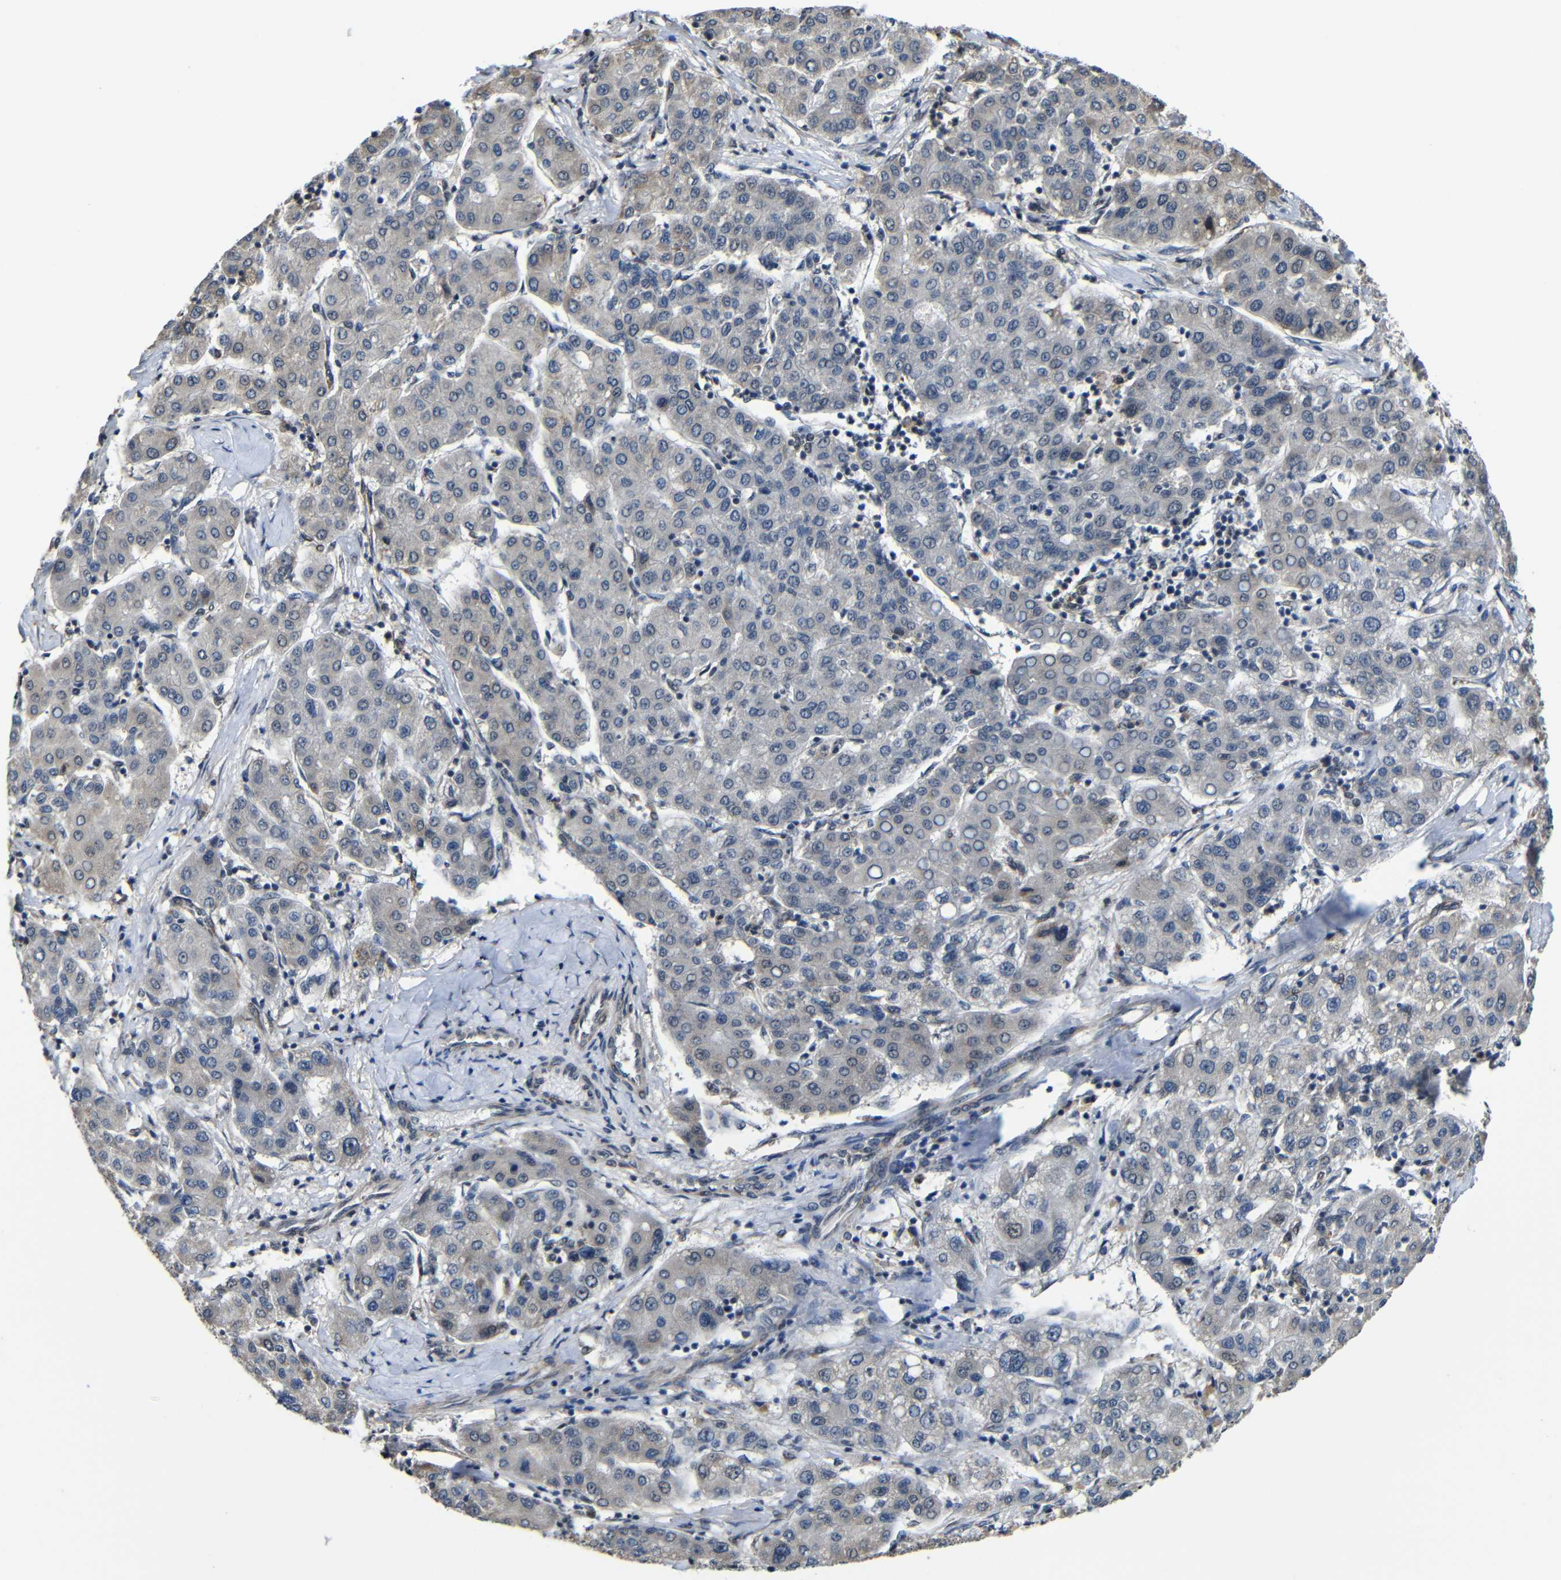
{"staining": {"intensity": "weak", "quantity": "<25%", "location": "cytoplasmic/membranous"}, "tissue": "liver cancer", "cell_type": "Tumor cells", "image_type": "cancer", "snomed": [{"axis": "morphology", "description": "Carcinoma, Hepatocellular, NOS"}, {"axis": "topography", "description": "Liver"}], "caption": "DAB (3,3'-diaminobenzidine) immunohistochemical staining of human liver cancer (hepatocellular carcinoma) reveals no significant expression in tumor cells. (DAB IHC, high magnification).", "gene": "FAM172A", "patient": {"sex": "male", "age": 65}}